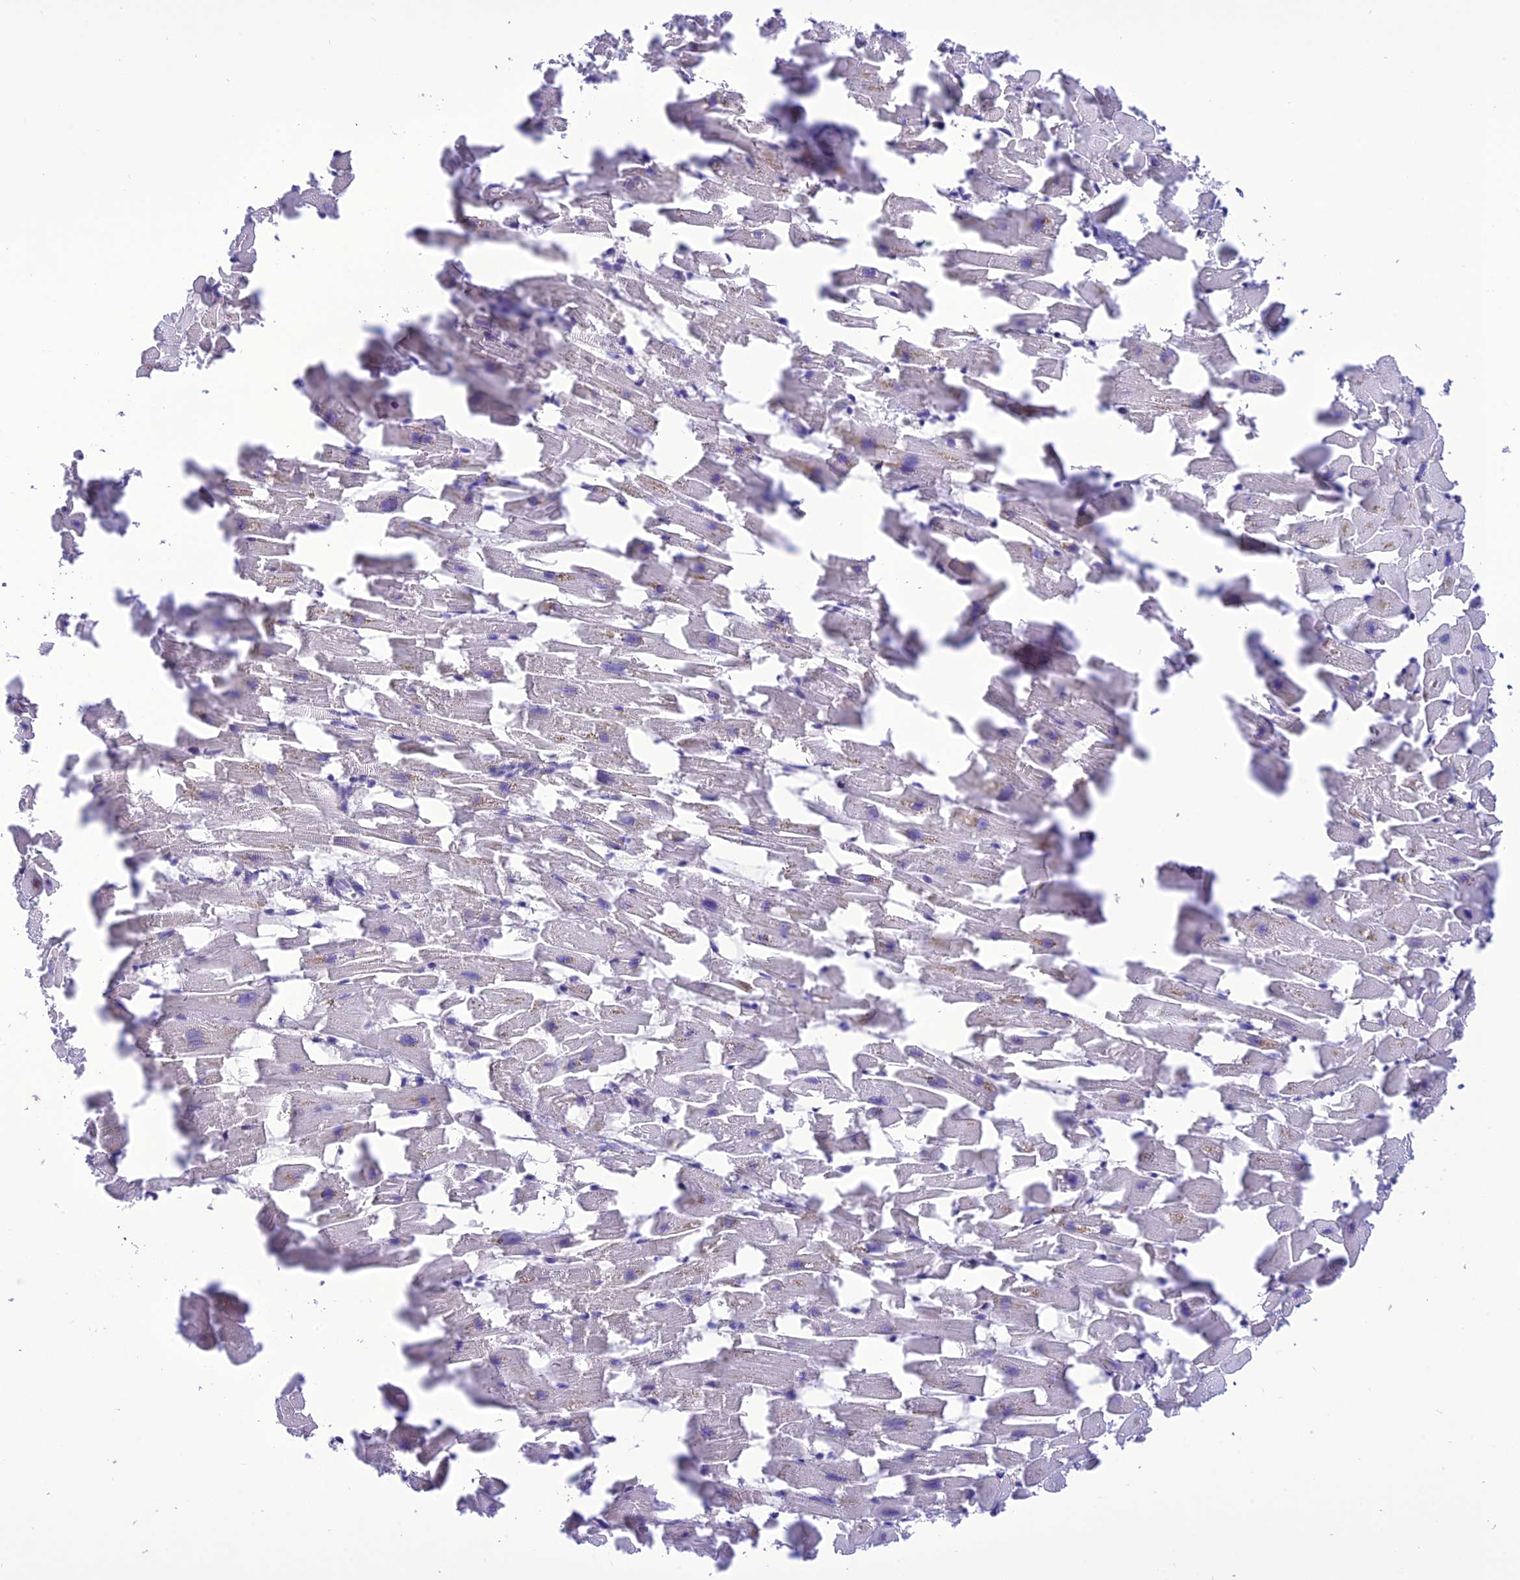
{"staining": {"intensity": "negative", "quantity": "none", "location": "none"}, "tissue": "heart muscle", "cell_type": "Cardiomyocytes", "image_type": "normal", "snomed": [{"axis": "morphology", "description": "Normal tissue, NOS"}, {"axis": "topography", "description": "Heart"}], "caption": "Immunohistochemistry micrograph of unremarkable heart muscle: human heart muscle stained with DAB reveals no significant protein positivity in cardiomyocytes. (DAB (3,3'-diaminobenzidine) immunohistochemistry, high magnification).", "gene": "RNF126", "patient": {"sex": "female", "age": 64}}